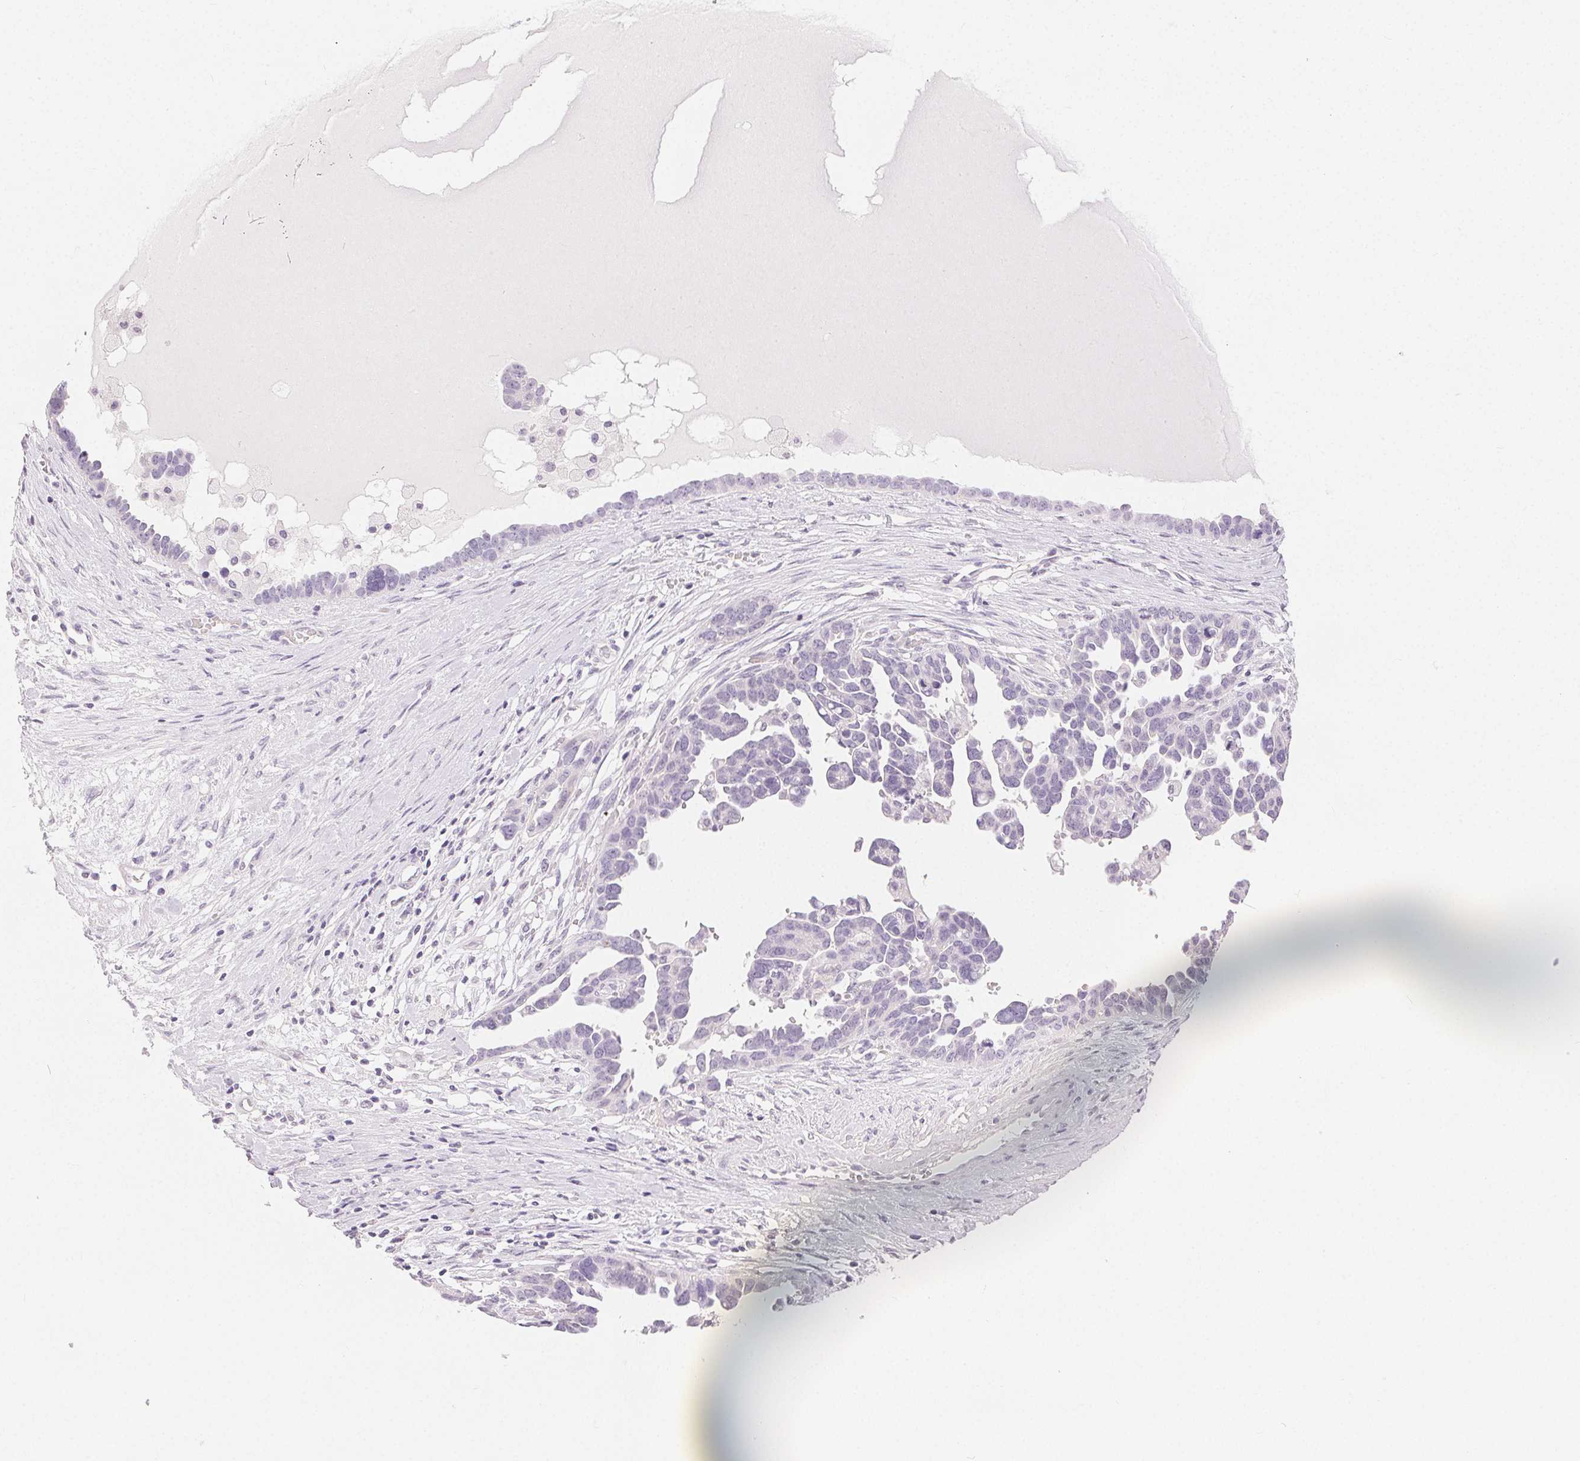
{"staining": {"intensity": "negative", "quantity": "none", "location": "none"}, "tissue": "ovarian cancer", "cell_type": "Tumor cells", "image_type": "cancer", "snomed": [{"axis": "morphology", "description": "Cystadenocarcinoma, serous, NOS"}, {"axis": "topography", "description": "Ovary"}], "caption": "This is an immunohistochemistry (IHC) photomicrograph of ovarian cancer. There is no expression in tumor cells.", "gene": "SFTPD", "patient": {"sex": "female", "age": 54}}